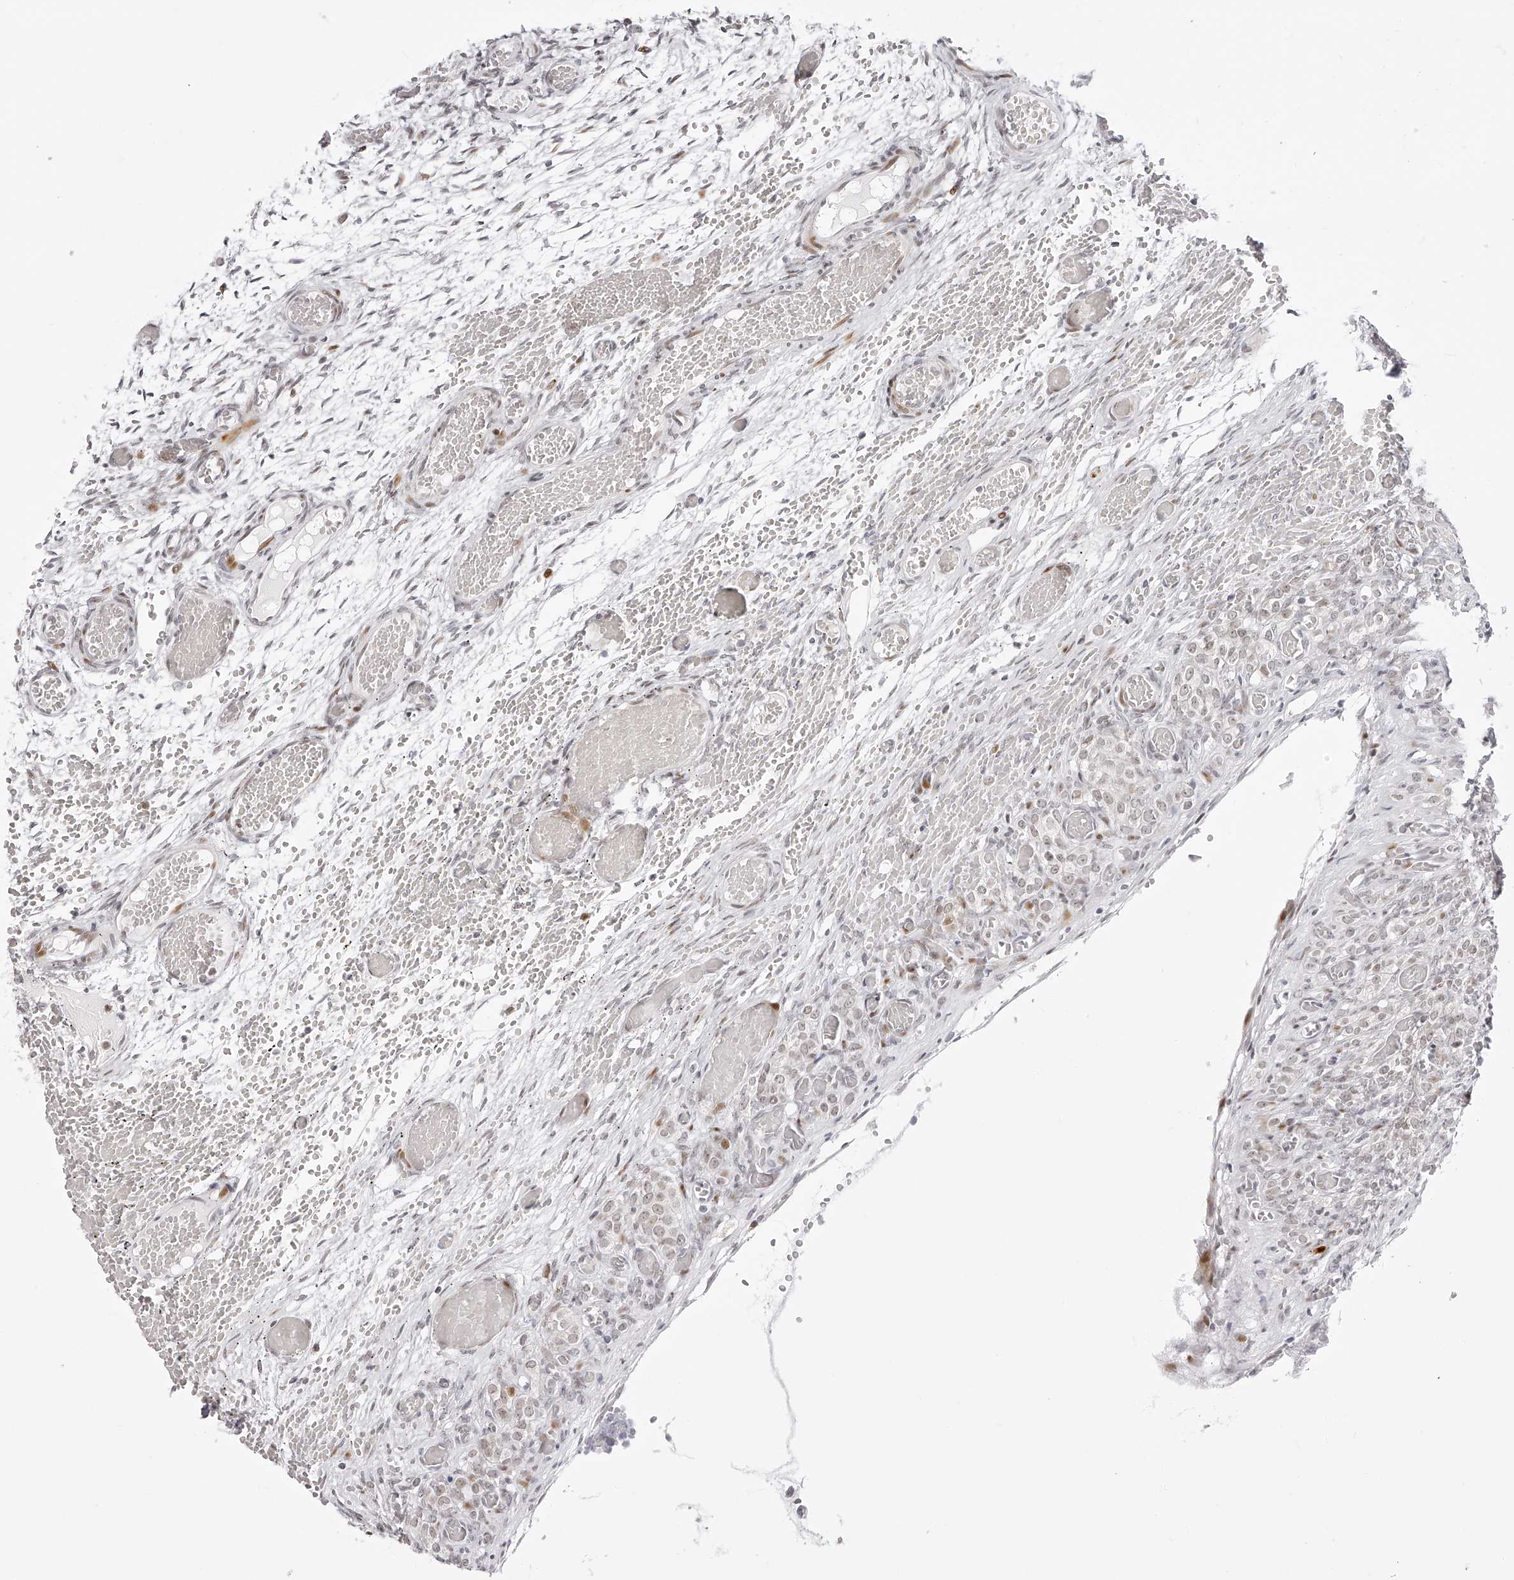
{"staining": {"intensity": "negative", "quantity": "none", "location": "none"}, "tissue": "ovary", "cell_type": "Ovarian stroma cells", "image_type": "normal", "snomed": [{"axis": "morphology", "description": "Adenocarcinoma, NOS"}, {"axis": "topography", "description": "Endometrium"}], "caption": "The photomicrograph demonstrates no significant positivity in ovarian stroma cells of ovary.", "gene": "PLEKHG1", "patient": {"sex": "female", "age": 32}}